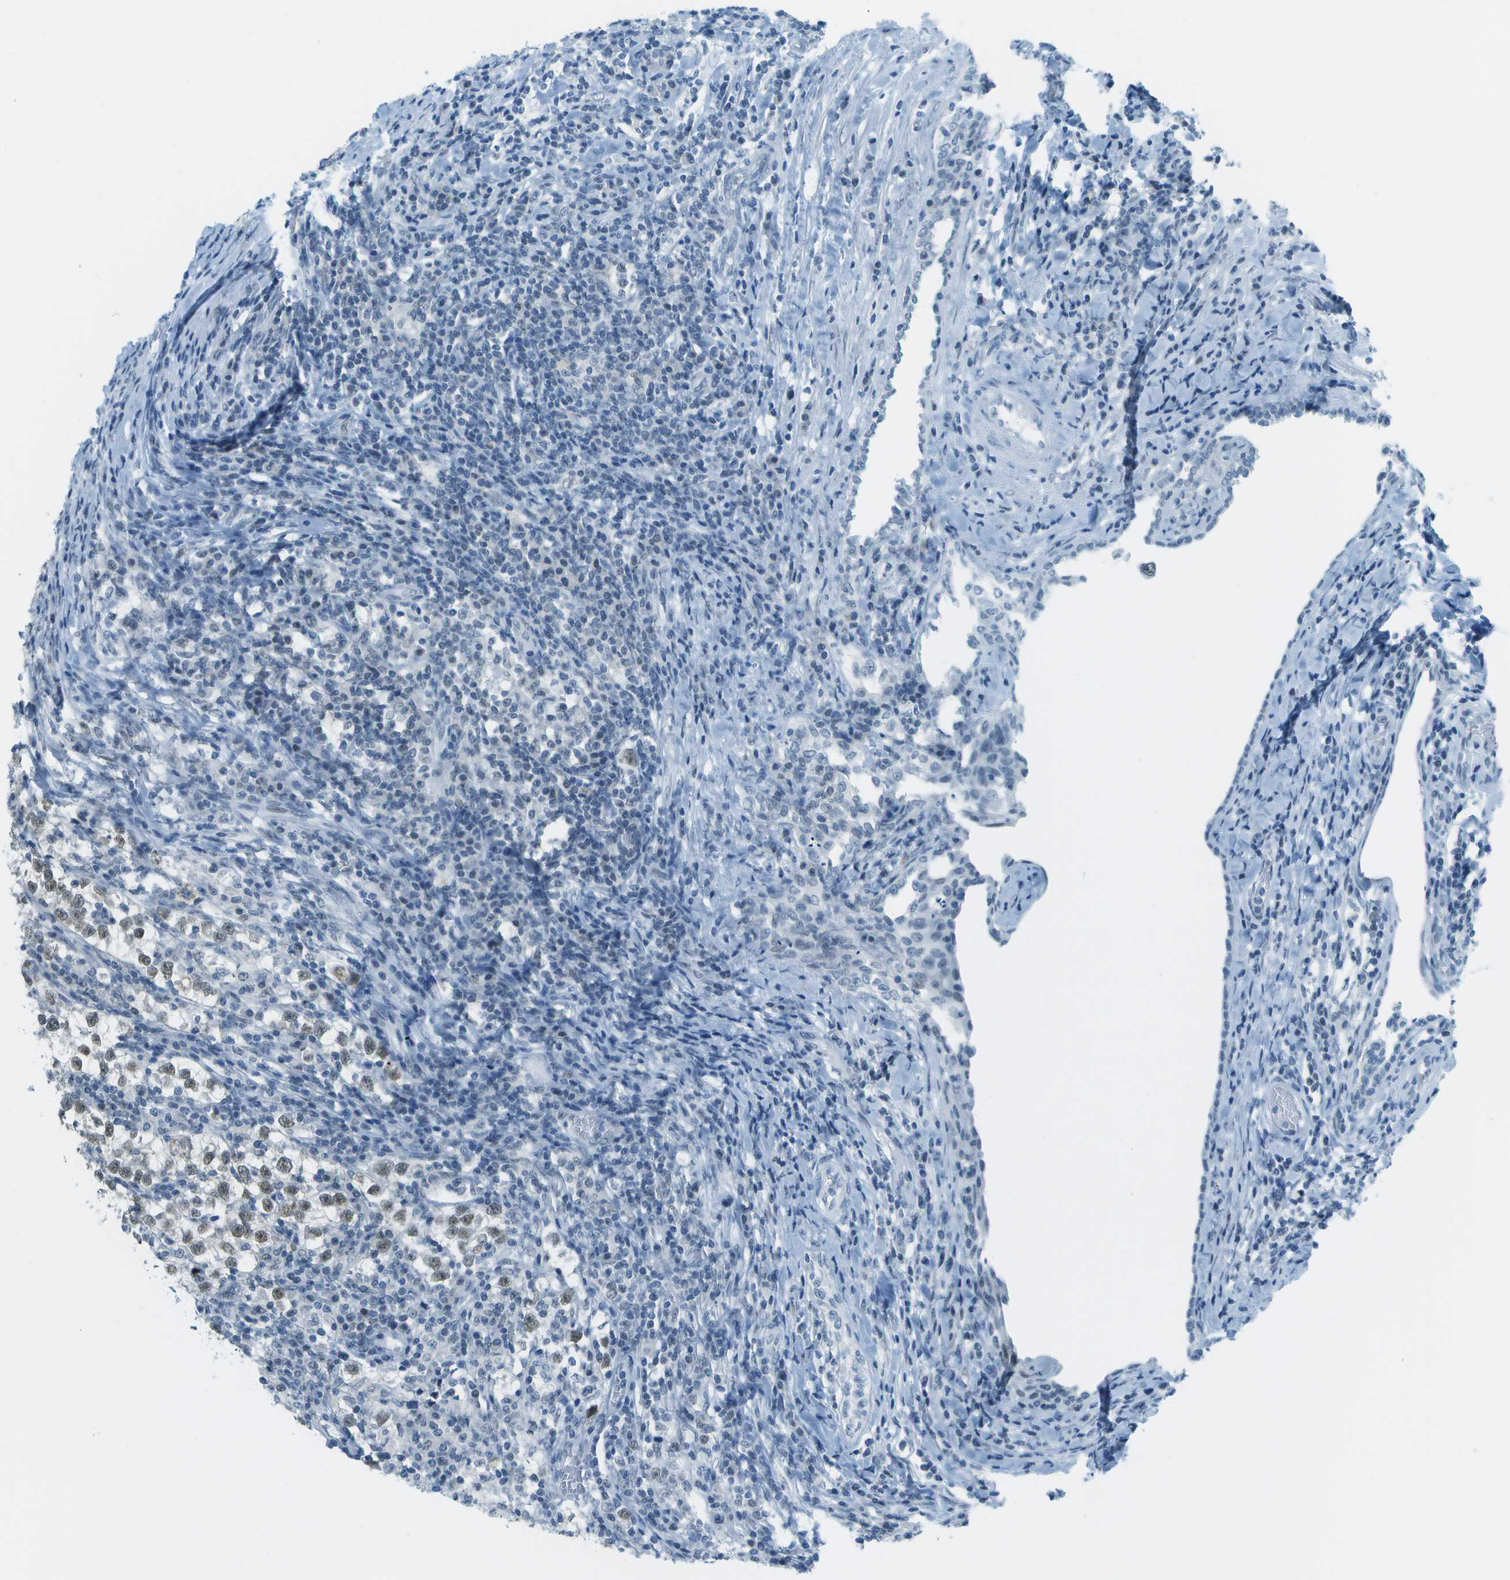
{"staining": {"intensity": "weak", "quantity": ">75%", "location": "nuclear"}, "tissue": "testis cancer", "cell_type": "Tumor cells", "image_type": "cancer", "snomed": [{"axis": "morphology", "description": "Normal tissue, NOS"}, {"axis": "morphology", "description": "Seminoma, NOS"}, {"axis": "topography", "description": "Testis"}], "caption": "Protein positivity by immunohistochemistry reveals weak nuclear staining in approximately >75% of tumor cells in seminoma (testis).", "gene": "NEK11", "patient": {"sex": "male", "age": 43}}